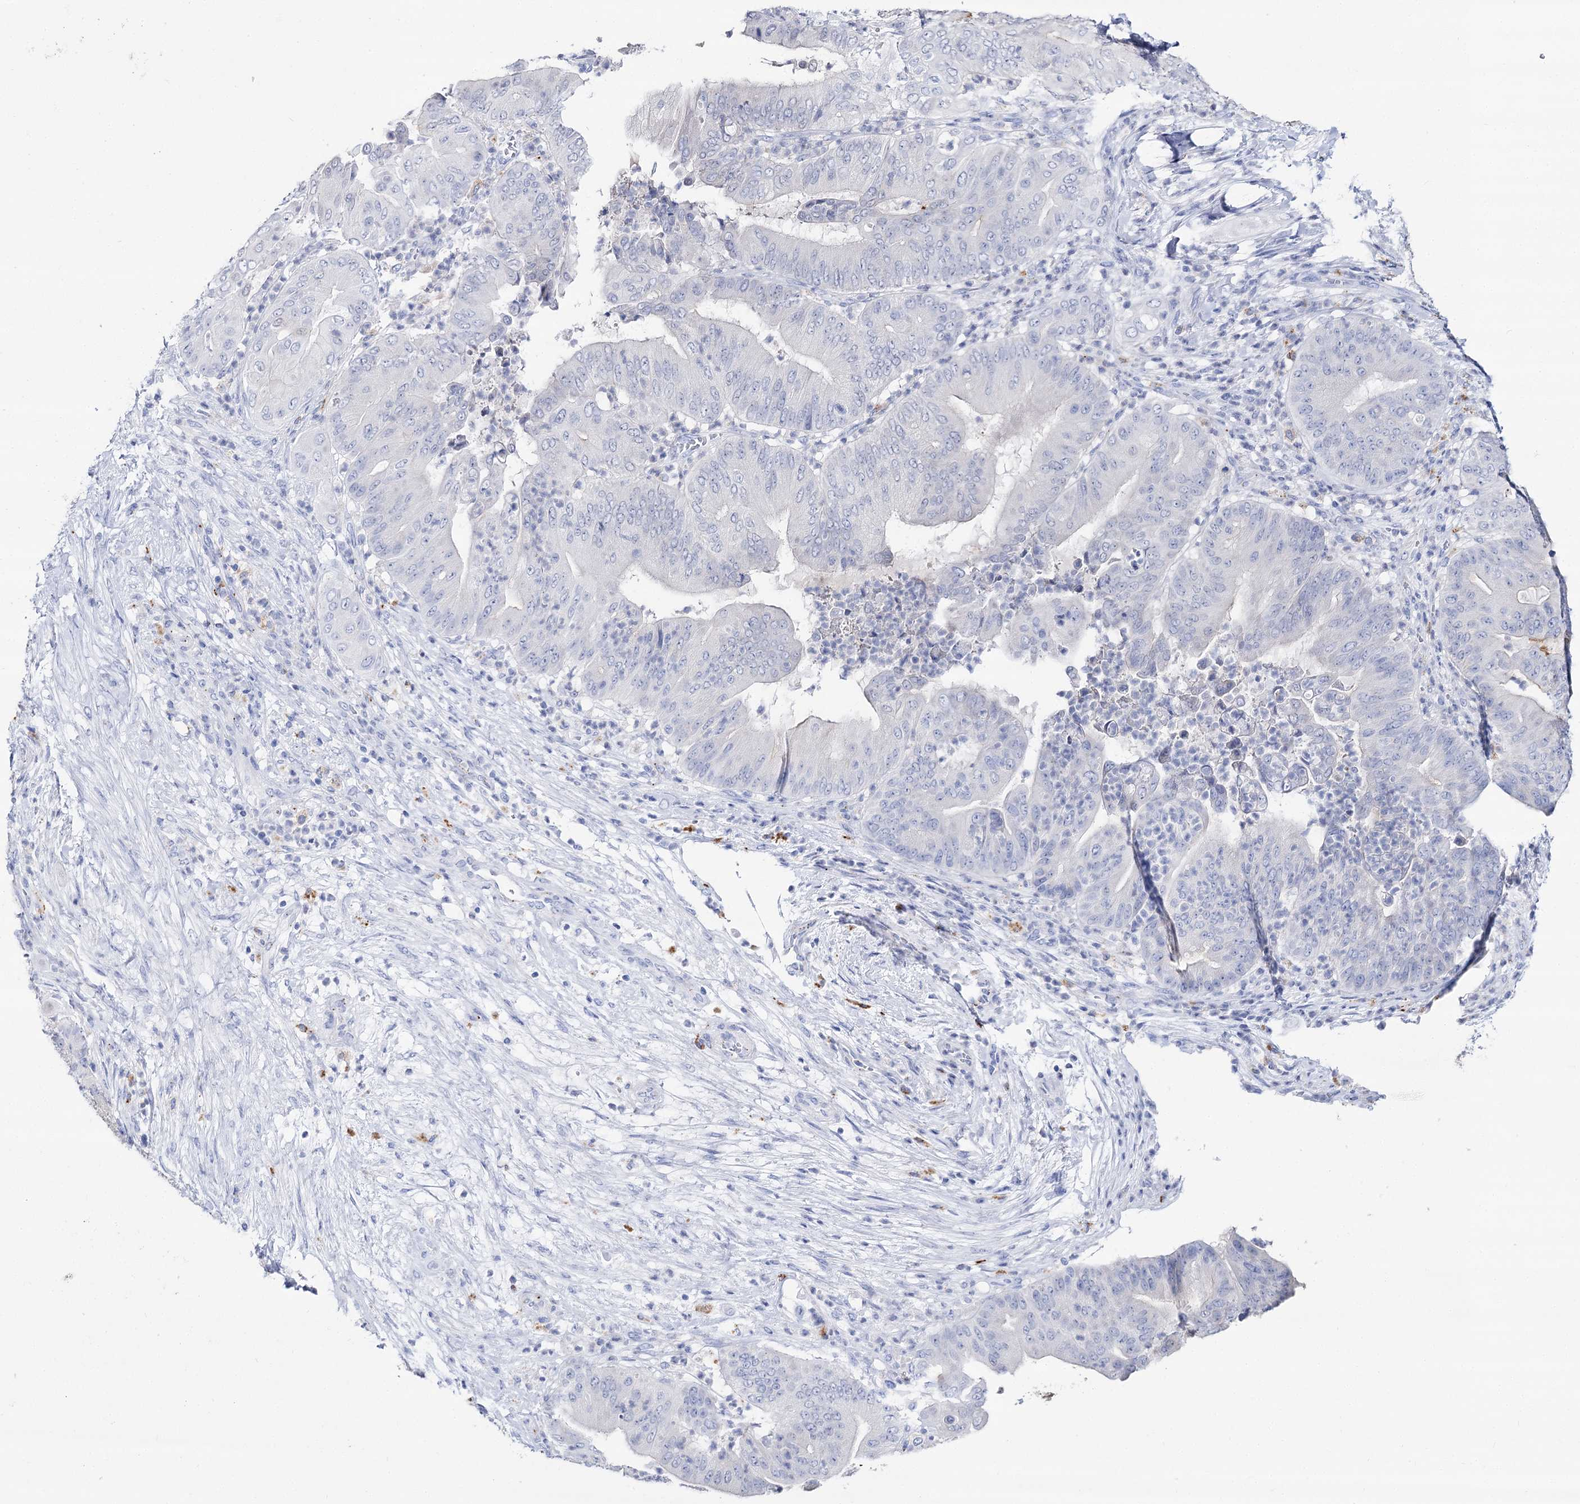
{"staining": {"intensity": "negative", "quantity": "none", "location": "none"}, "tissue": "pancreatic cancer", "cell_type": "Tumor cells", "image_type": "cancer", "snomed": [{"axis": "morphology", "description": "Adenocarcinoma, NOS"}, {"axis": "topography", "description": "Pancreas"}], "caption": "There is no significant positivity in tumor cells of pancreatic adenocarcinoma.", "gene": "SLC3A1", "patient": {"sex": "female", "age": 77}}